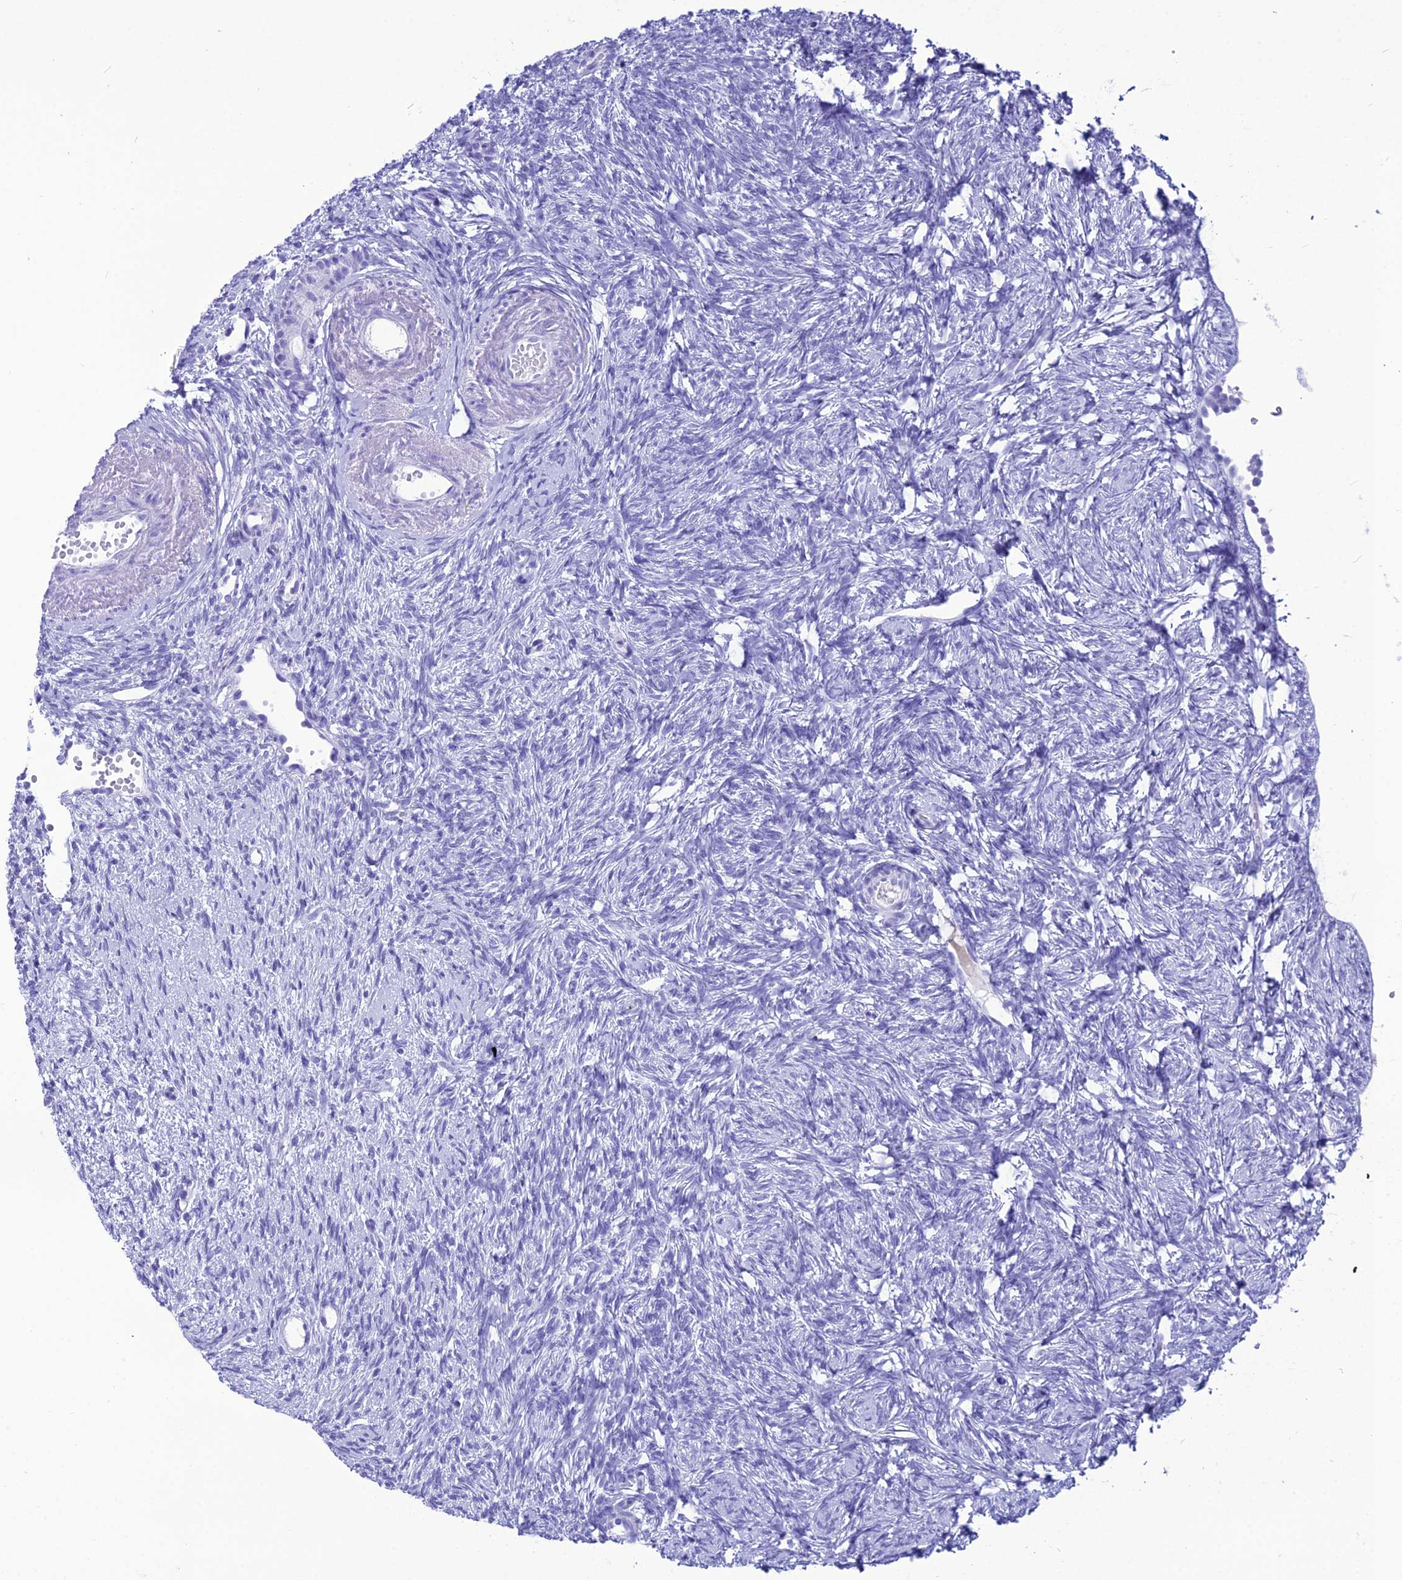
{"staining": {"intensity": "negative", "quantity": "none", "location": "none"}, "tissue": "ovary", "cell_type": "Follicle cells", "image_type": "normal", "snomed": [{"axis": "morphology", "description": "Normal tissue, NOS"}, {"axis": "topography", "description": "Ovary"}], "caption": "Immunohistochemistry micrograph of benign ovary stained for a protein (brown), which demonstrates no positivity in follicle cells.", "gene": "PNMA5", "patient": {"sex": "female", "age": 51}}